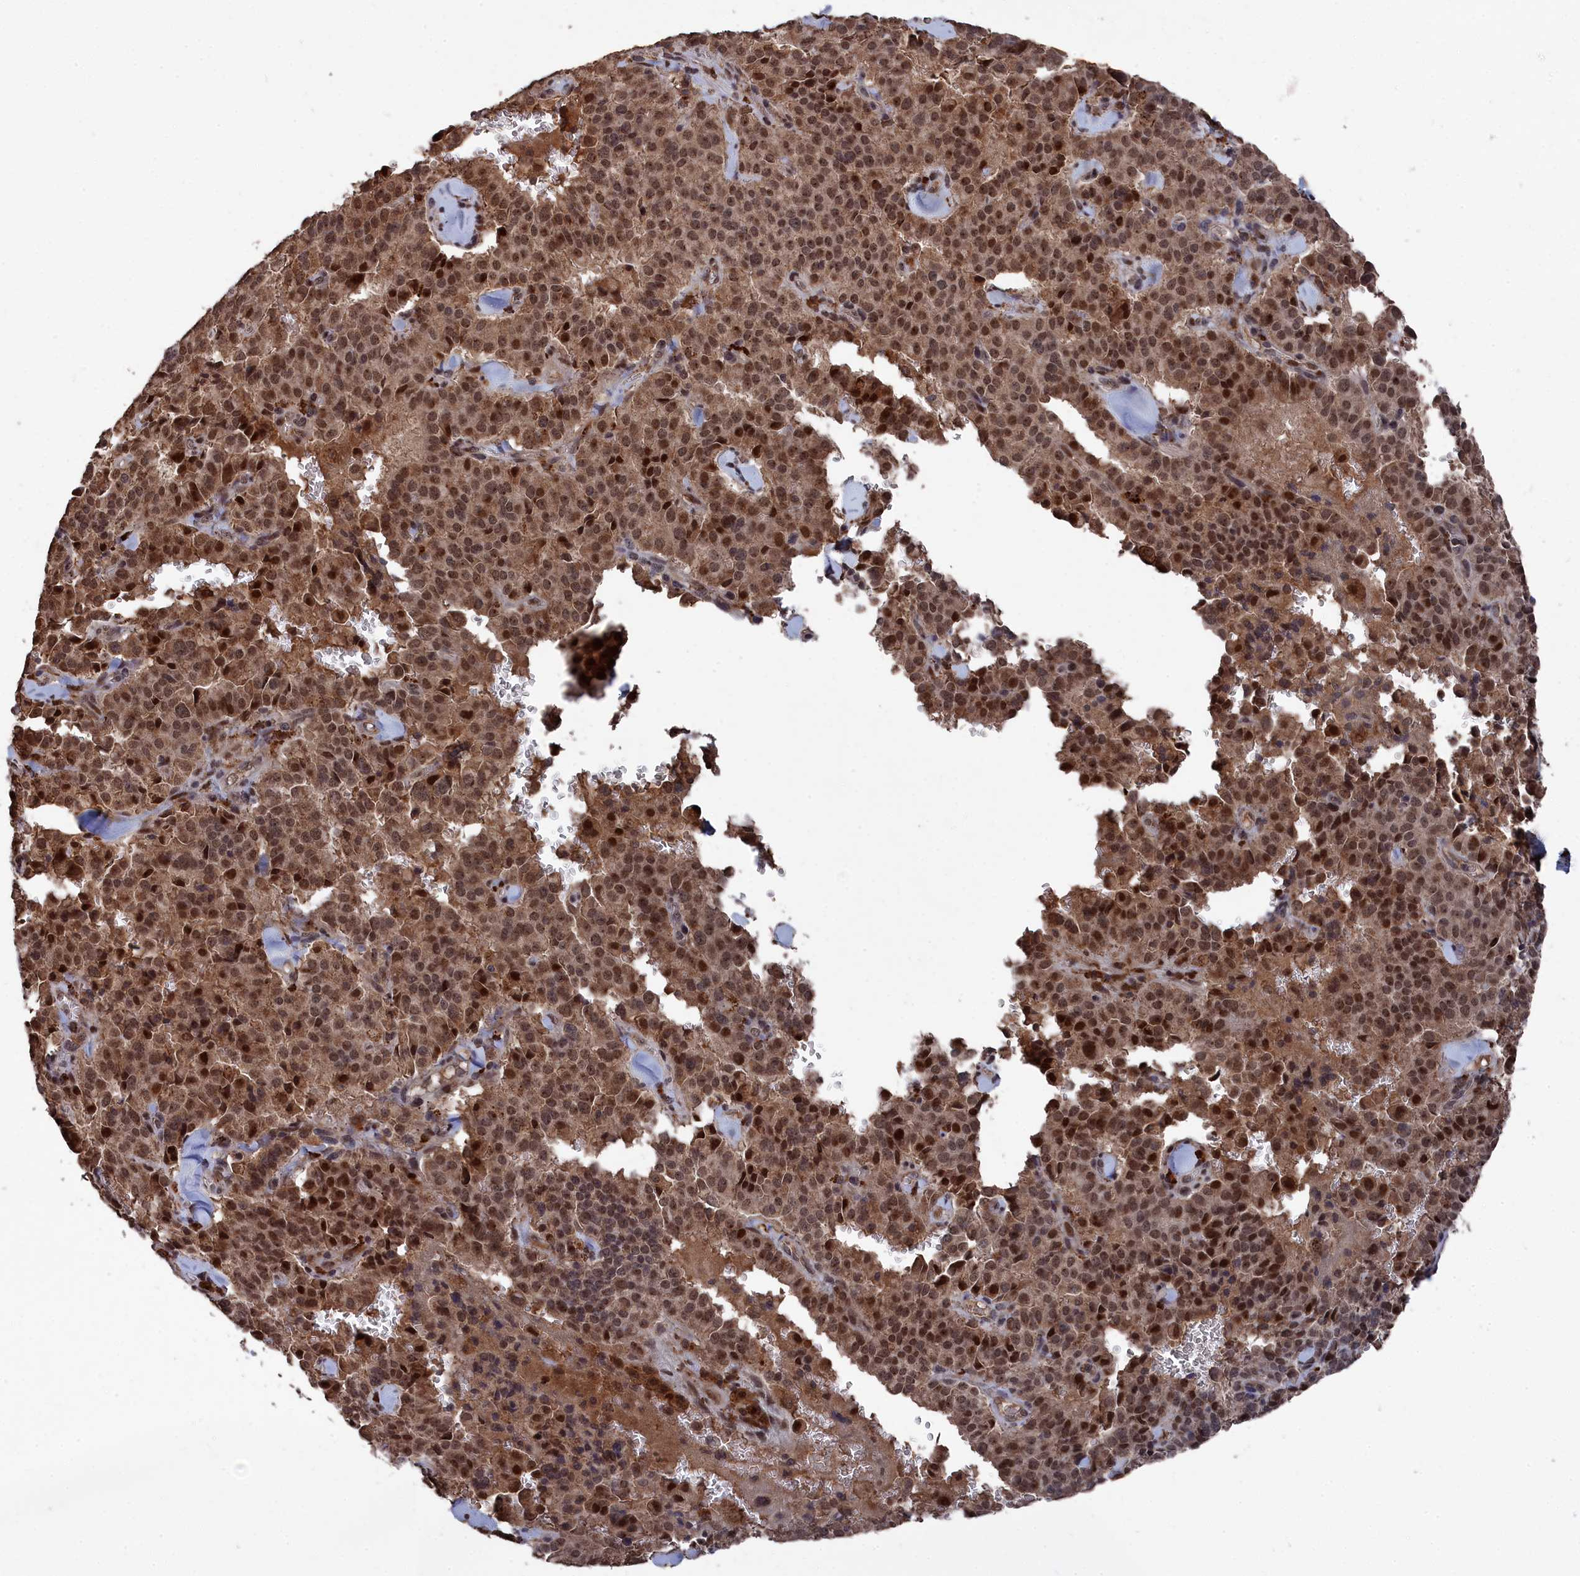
{"staining": {"intensity": "strong", "quantity": ">75%", "location": "nuclear"}, "tissue": "pancreatic cancer", "cell_type": "Tumor cells", "image_type": "cancer", "snomed": [{"axis": "morphology", "description": "Adenocarcinoma, NOS"}, {"axis": "topography", "description": "Pancreas"}], "caption": "Human pancreatic cancer (adenocarcinoma) stained with a protein marker exhibits strong staining in tumor cells.", "gene": "CEACAM21", "patient": {"sex": "male", "age": 65}}